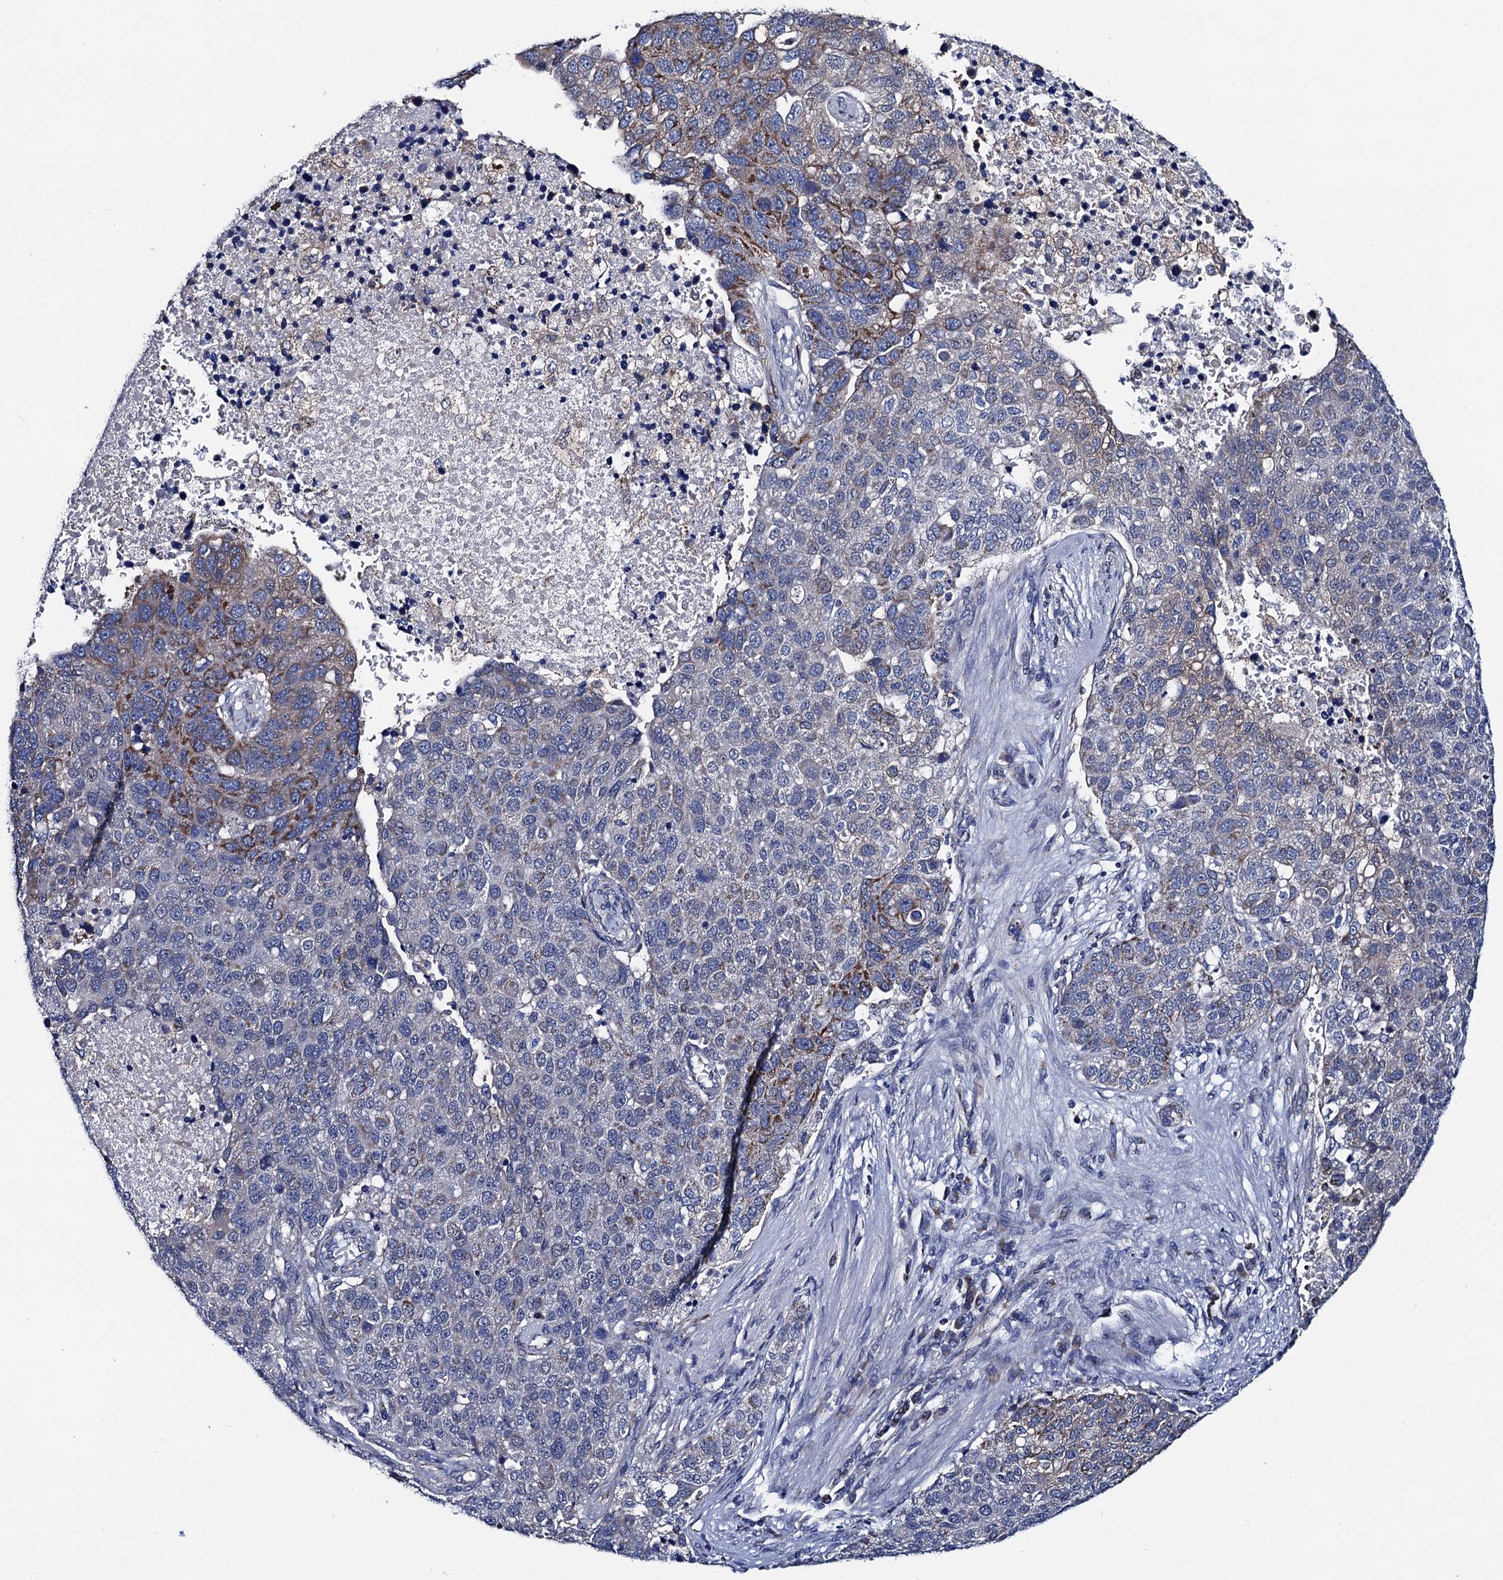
{"staining": {"intensity": "weak", "quantity": "<25%", "location": "cytoplasmic/membranous"}, "tissue": "pancreatic cancer", "cell_type": "Tumor cells", "image_type": "cancer", "snomed": [{"axis": "morphology", "description": "Adenocarcinoma, NOS"}, {"axis": "topography", "description": "Pancreas"}], "caption": "A high-resolution photomicrograph shows immunohistochemistry staining of pancreatic cancer (adenocarcinoma), which demonstrates no significant expression in tumor cells.", "gene": "PTCD3", "patient": {"sex": "female", "age": 61}}